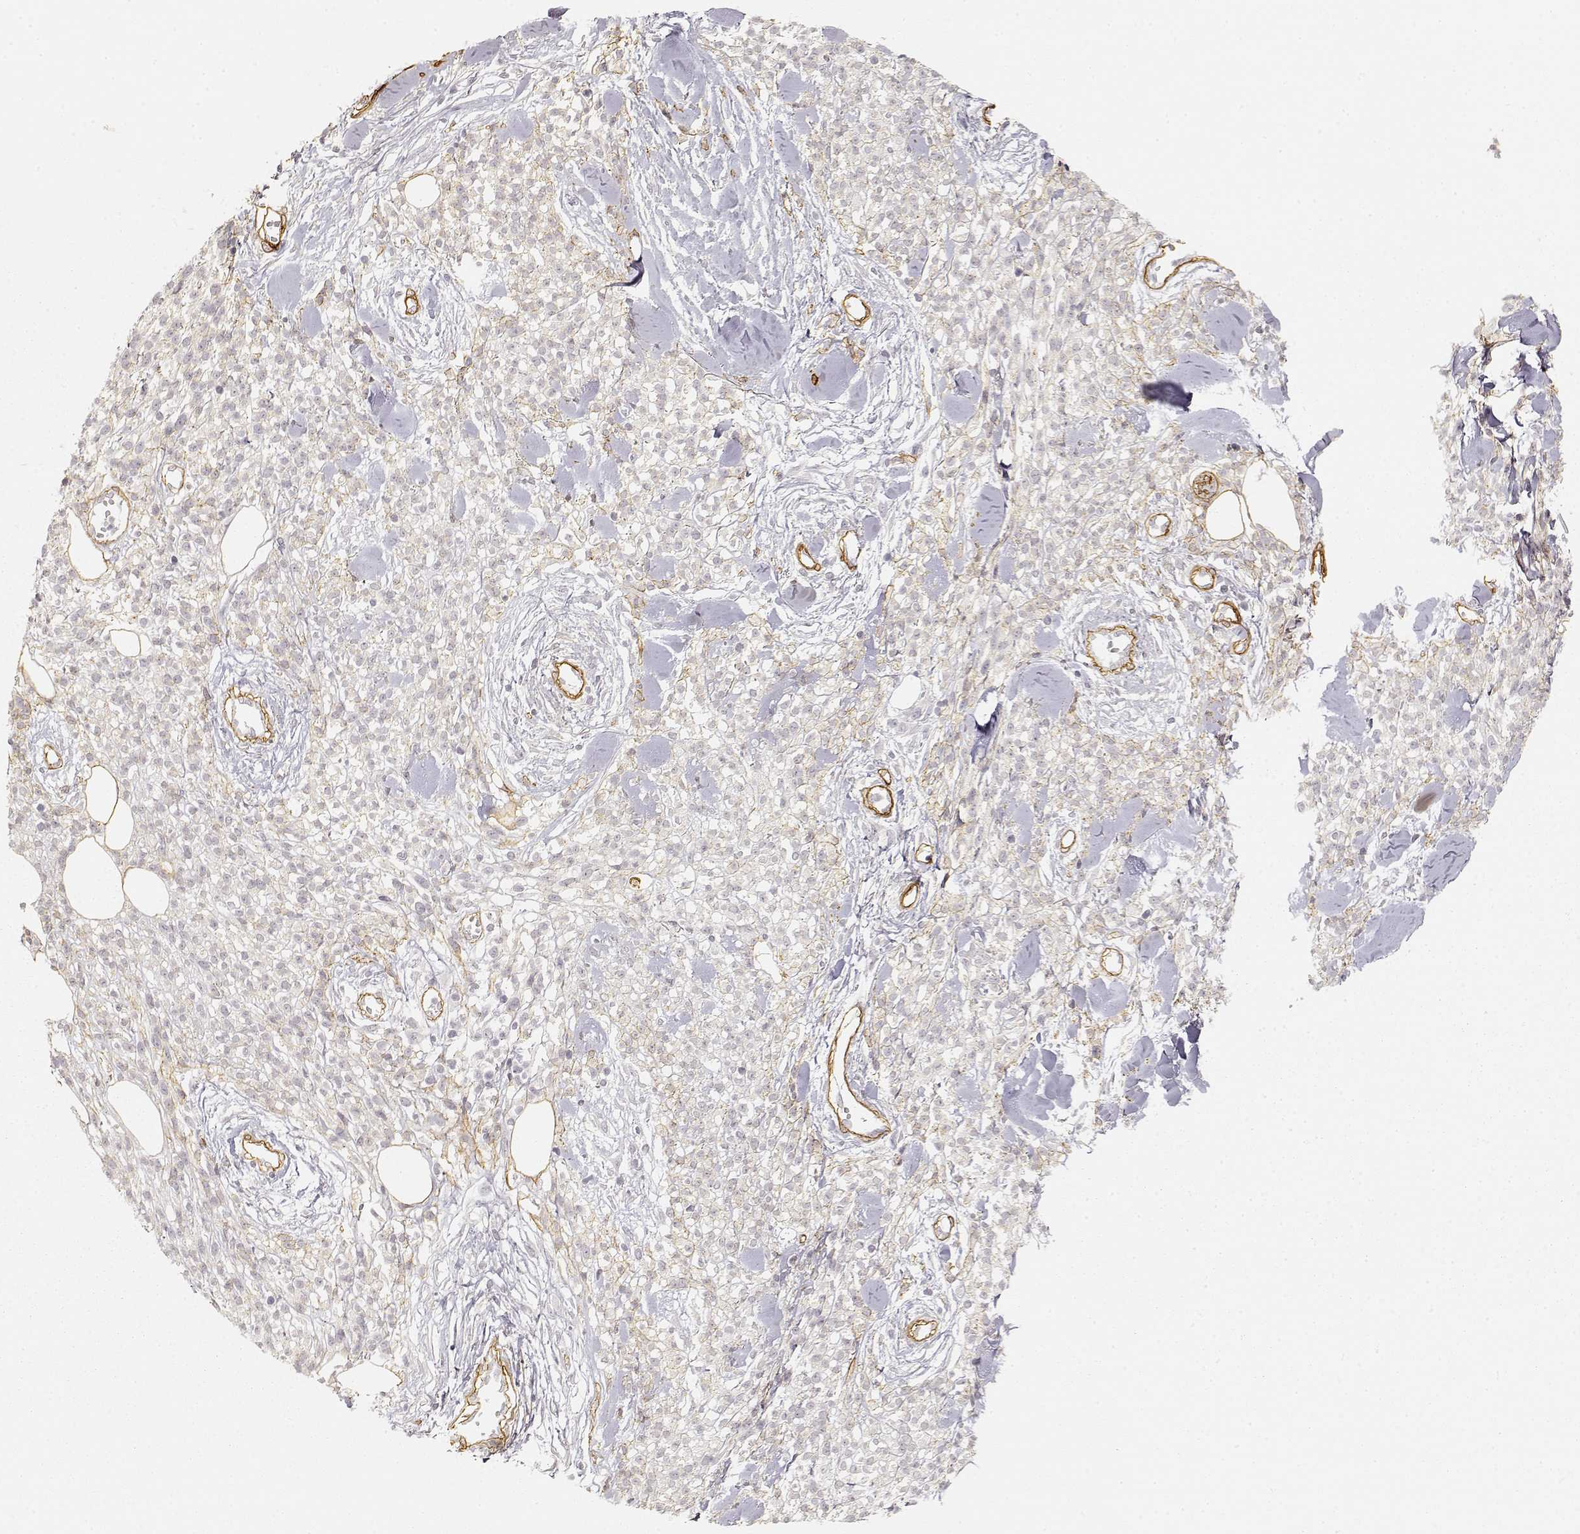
{"staining": {"intensity": "moderate", "quantity": "25%-75%", "location": "cytoplasmic/membranous"}, "tissue": "melanoma", "cell_type": "Tumor cells", "image_type": "cancer", "snomed": [{"axis": "morphology", "description": "Malignant melanoma, NOS"}, {"axis": "topography", "description": "Skin"}, {"axis": "topography", "description": "Skin of trunk"}], "caption": "Immunohistochemistry (DAB) staining of malignant melanoma reveals moderate cytoplasmic/membranous protein staining in approximately 25%-75% of tumor cells. (Brightfield microscopy of DAB IHC at high magnification).", "gene": "LAMA4", "patient": {"sex": "male", "age": 74}}